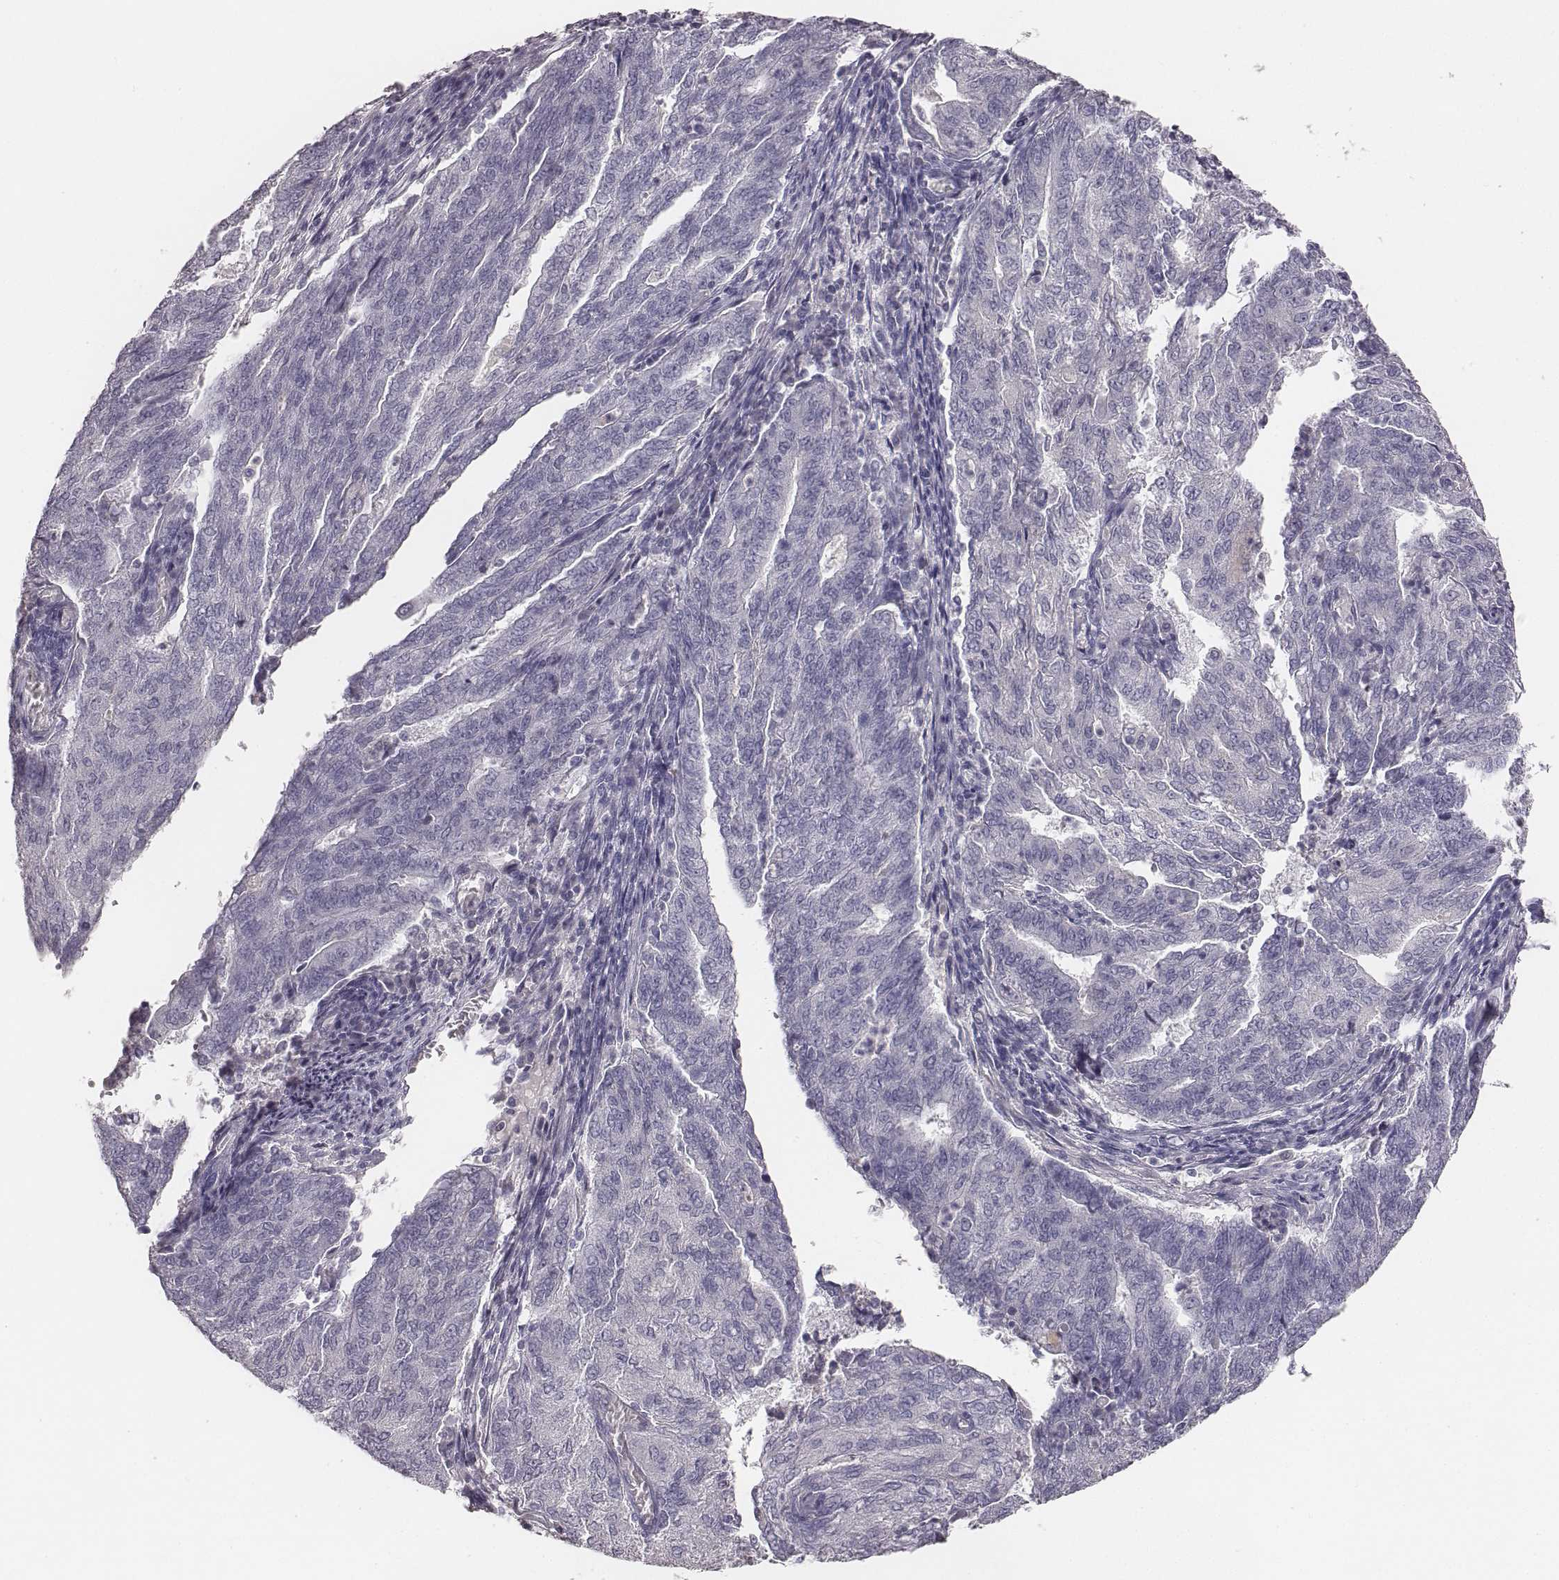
{"staining": {"intensity": "negative", "quantity": "none", "location": "none"}, "tissue": "endometrial cancer", "cell_type": "Tumor cells", "image_type": "cancer", "snomed": [{"axis": "morphology", "description": "Adenocarcinoma, NOS"}, {"axis": "topography", "description": "Endometrium"}], "caption": "The IHC histopathology image has no significant positivity in tumor cells of endometrial cancer (adenocarcinoma) tissue.", "gene": "MYH6", "patient": {"sex": "female", "age": 82}}